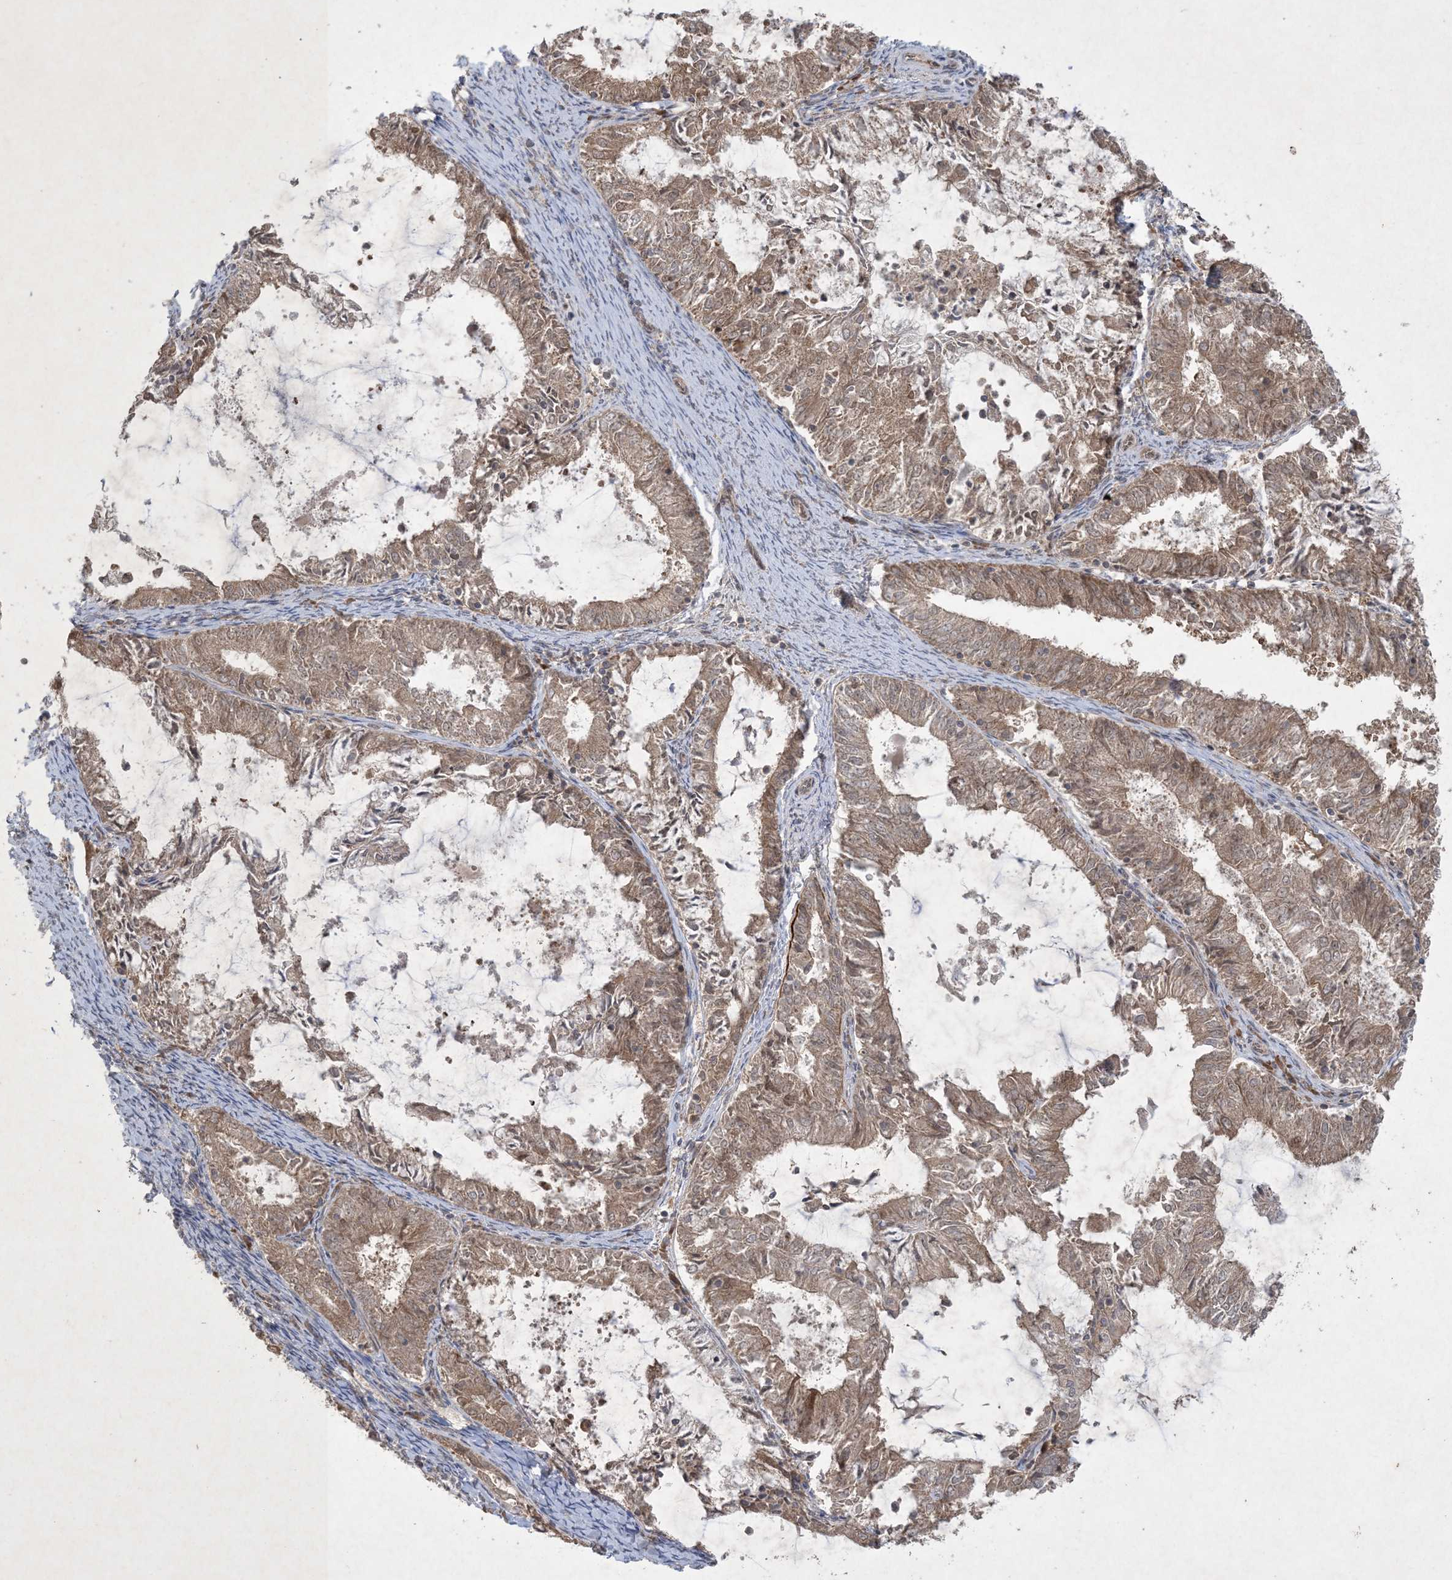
{"staining": {"intensity": "moderate", "quantity": ">75%", "location": "cytoplasmic/membranous,nuclear"}, "tissue": "endometrial cancer", "cell_type": "Tumor cells", "image_type": "cancer", "snomed": [{"axis": "morphology", "description": "Adenocarcinoma, NOS"}, {"axis": "topography", "description": "Endometrium"}], "caption": "Moderate cytoplasmic/membranous and nuclear positivity for a protein is appreciated in about >75% of tumor cells of endometrial cancer (adenocarcinoma) using immunohistochemistry (IHC).", "gene": "NRBP2", "patient": {"sex": "female", "age": 57}}